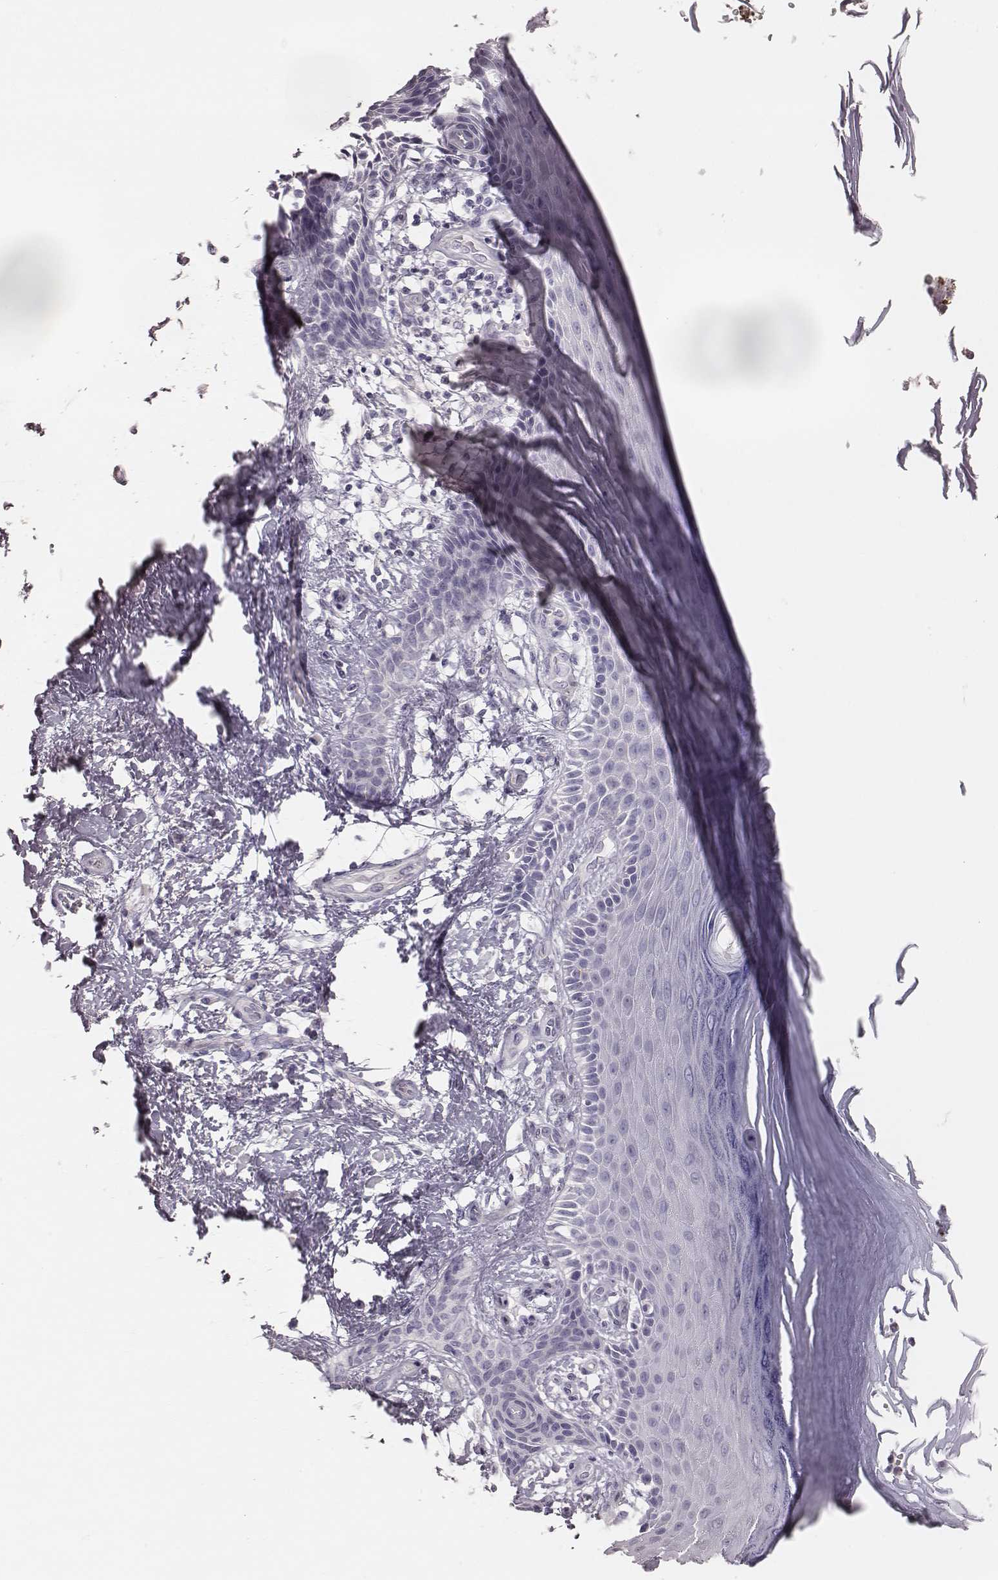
{"staining": {"intensity": "negative", "quantity": "none", "location": "none"}, "tissue": "melanoma", "cell_type": "Tumor cells", "image_type": "cancer", "snomed": [{"axis": "morphology", "description": "Malignant melanoma, NOS"}, {"axis": "topography", "description": "Skin"}], "caption": "Protein analysis of malignant melanoma displays no significant staining in tumor cells.", "gene": "ZP4", "patient": {"sex": "female", "age": 73}}